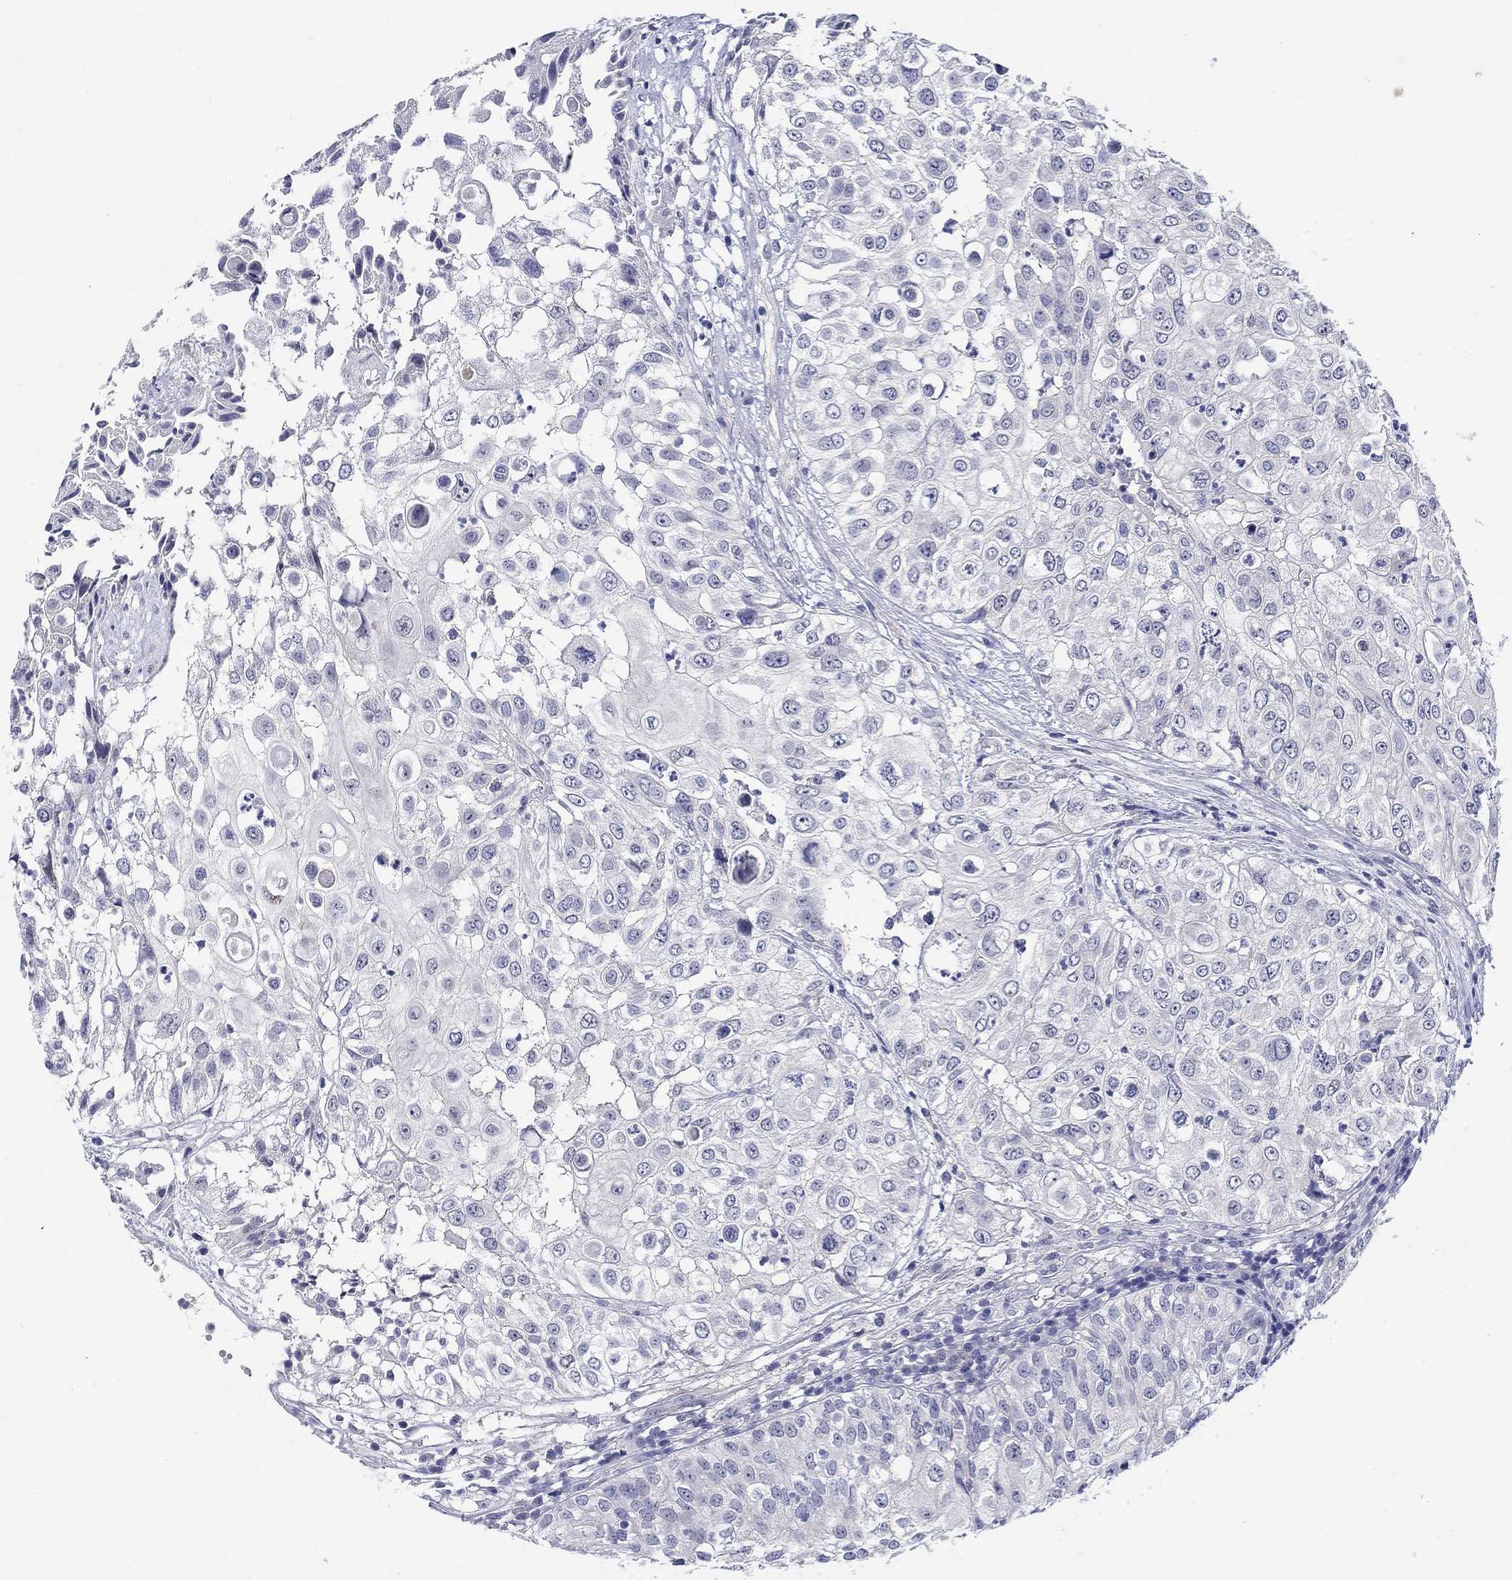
{"staining": {"intensity": "negative", "quantity": "none", "location": "none"}, "tissue": "urothelial cancer", "cell_type": "Tumor cells", "image_type": "cancer", "snomed": [{"axis": "morphology", "description": "Urothelial carcinoma, High grade"}, {"axis": "topography", "description": "Urinary bladder"}], "caption": "Tumor cells are negative for brown protein staining in urothelial cancer.", "gene": "SLC30A3", "patient": {"sex": "female", "age": 79}}